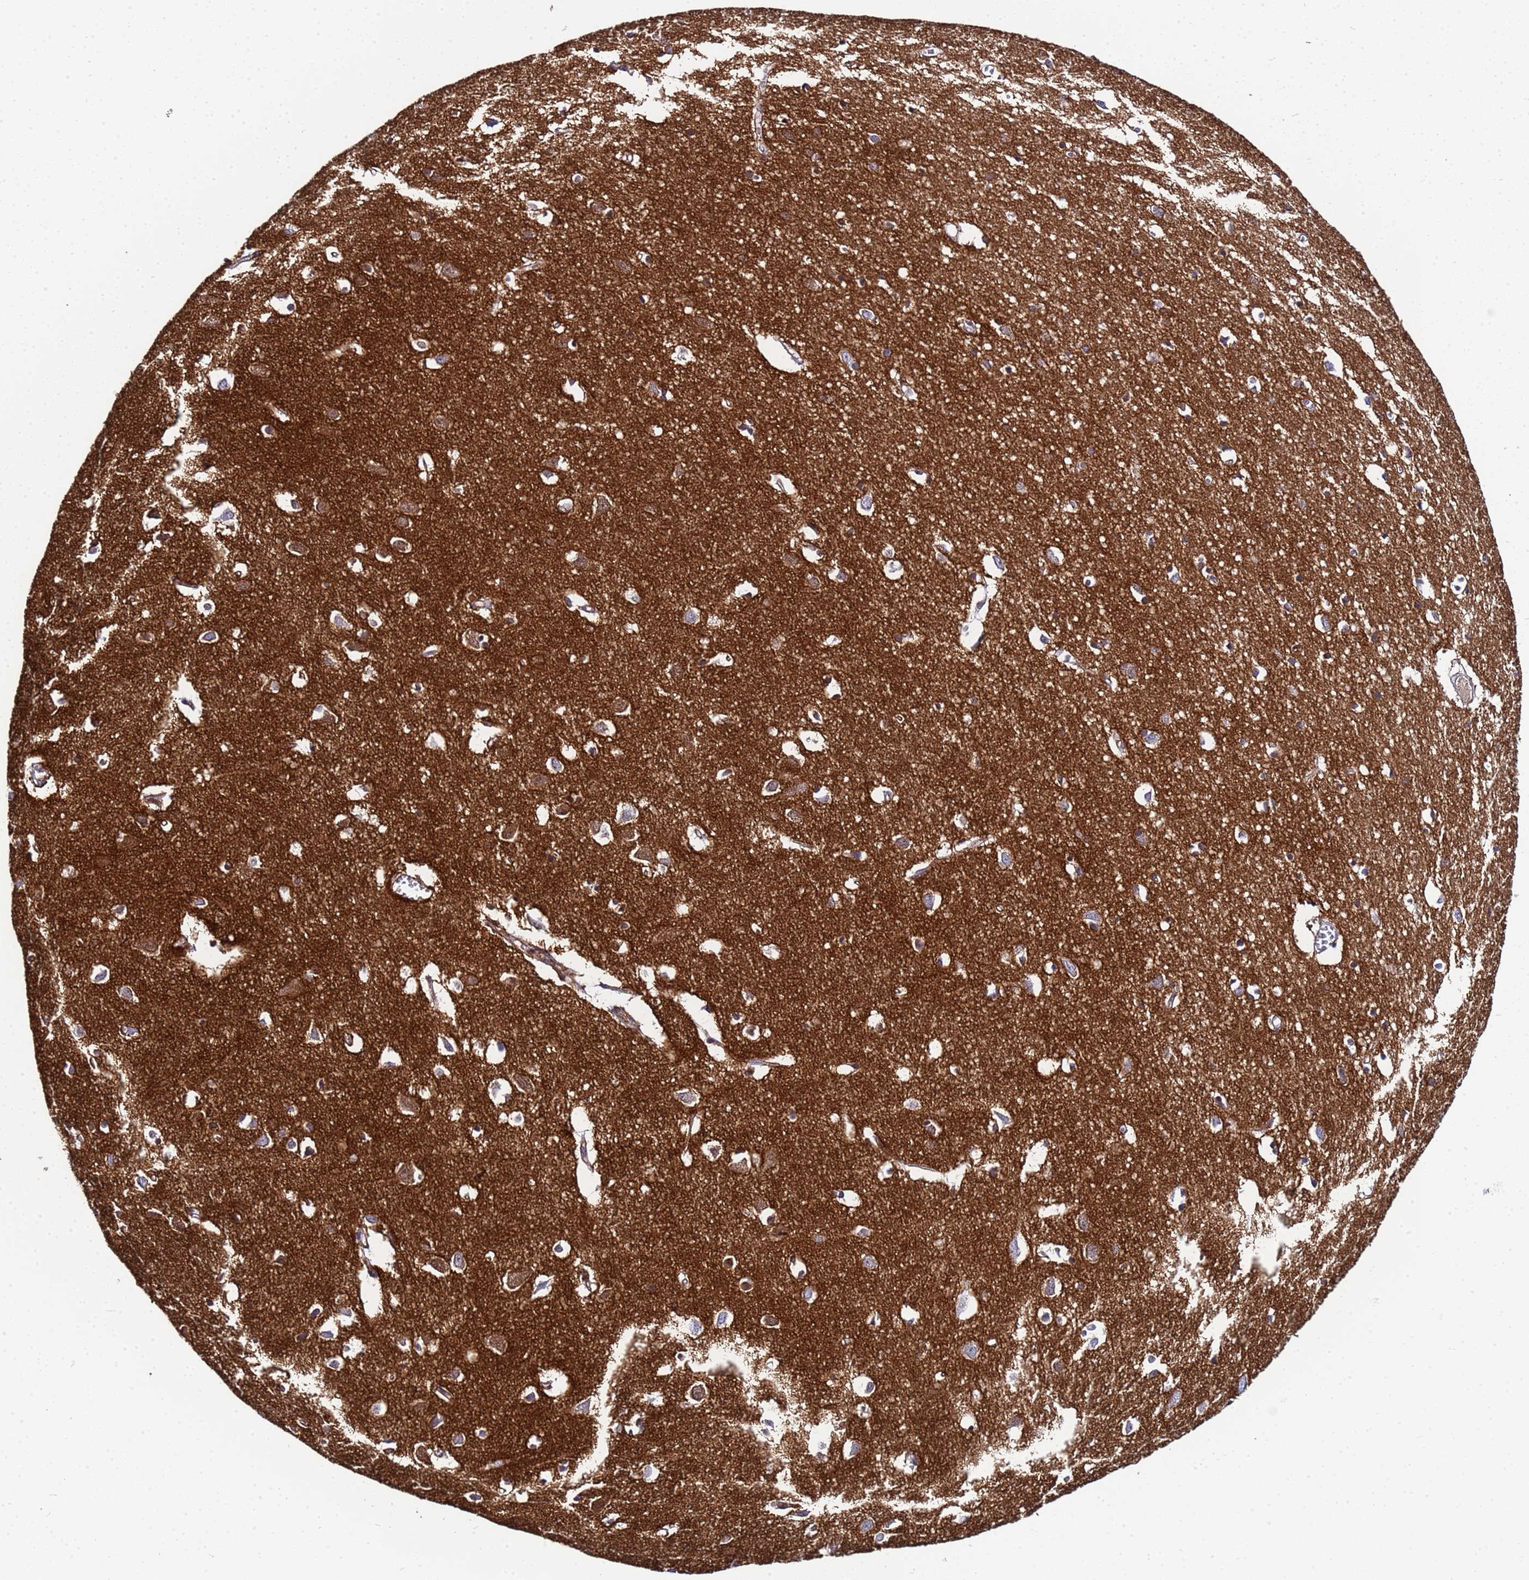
{"staining": {"intensity": "moderate", "quantity": "<25%", "location": "cytoplasmic/membranous"}, "tissue": "cerebral cortex", "cell_type": "Endothelial cells", "image_type": "normal", "snomed": [{"axis": "morphology", "description": "Normal tissue, NOS"}, {"axis": "topography", "description": "Cerebral cortex"}], "caption": "Immunohistochemistry (IHC) (DAB) staining of benign human cerebral cortex reveals moderate cytoplasmic/membranous protein expression in about <25% of endothelial cells. (DAB (3,3'-diaminobenzidine) IHC, brown staining for protein, blue staining for nuclei).", "gene": "SLC25A37", "patient": {"sex": "female", "age": 64}}